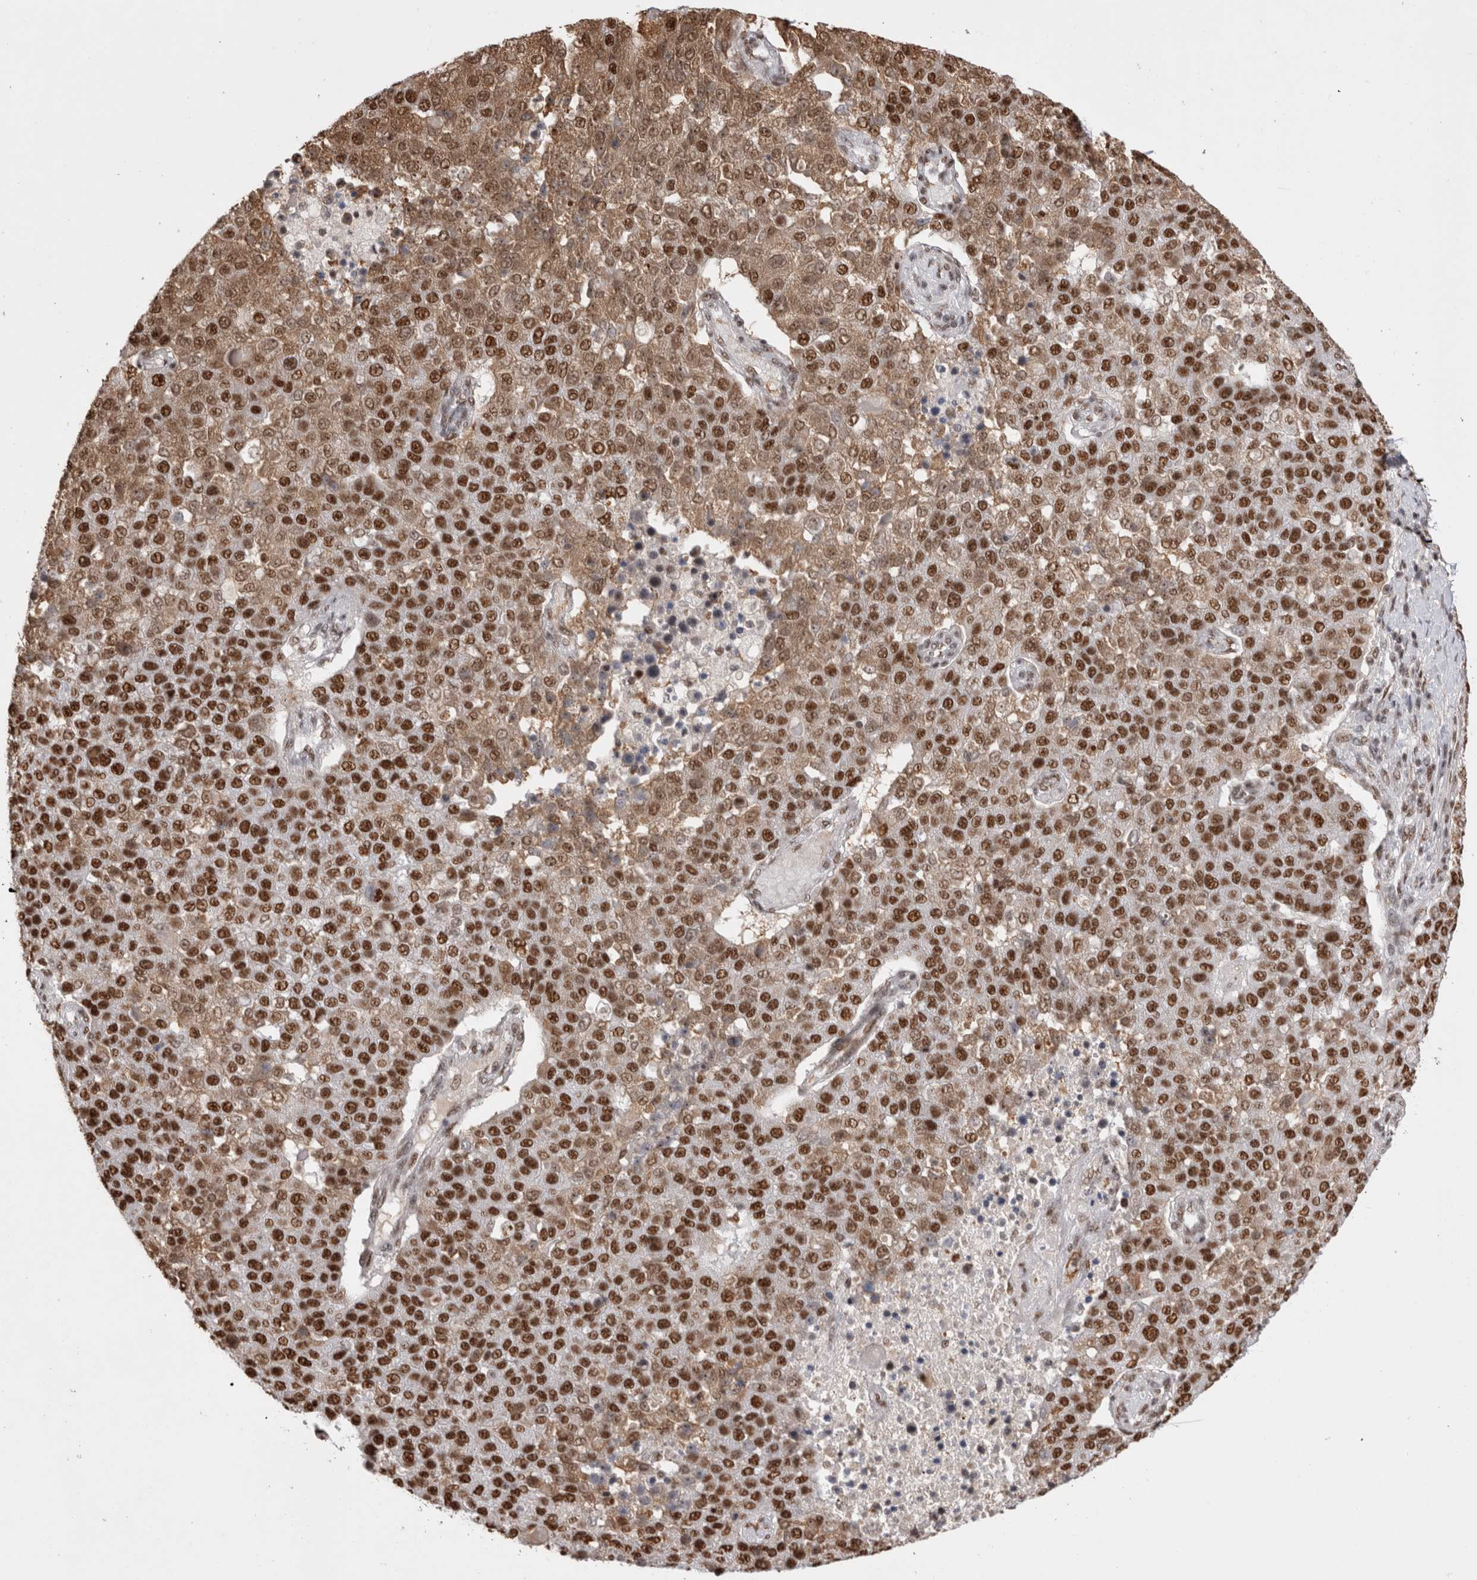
{"staining": {"intensity": "strong", "quantity": ">75%", "location": "nuclear"}, "tissue": "pancreatic cancer", "cell_type": "Tumor cells", "image_type": "cancer", "snomed": [{"axis": "morphology", "description": "Adenocarcinoma, NOS"}, {"axis": "topography", "description": "Pancreas"}], "caption": "An IHC micrograph of neoplastic tissue is shown. Protein staining in brown labels strong nuclear positivity in adenocarcinoma (pancreatic) within tumor cells.", "gene": "EYA2", "patient": {"sex": "female", "age": 61}}